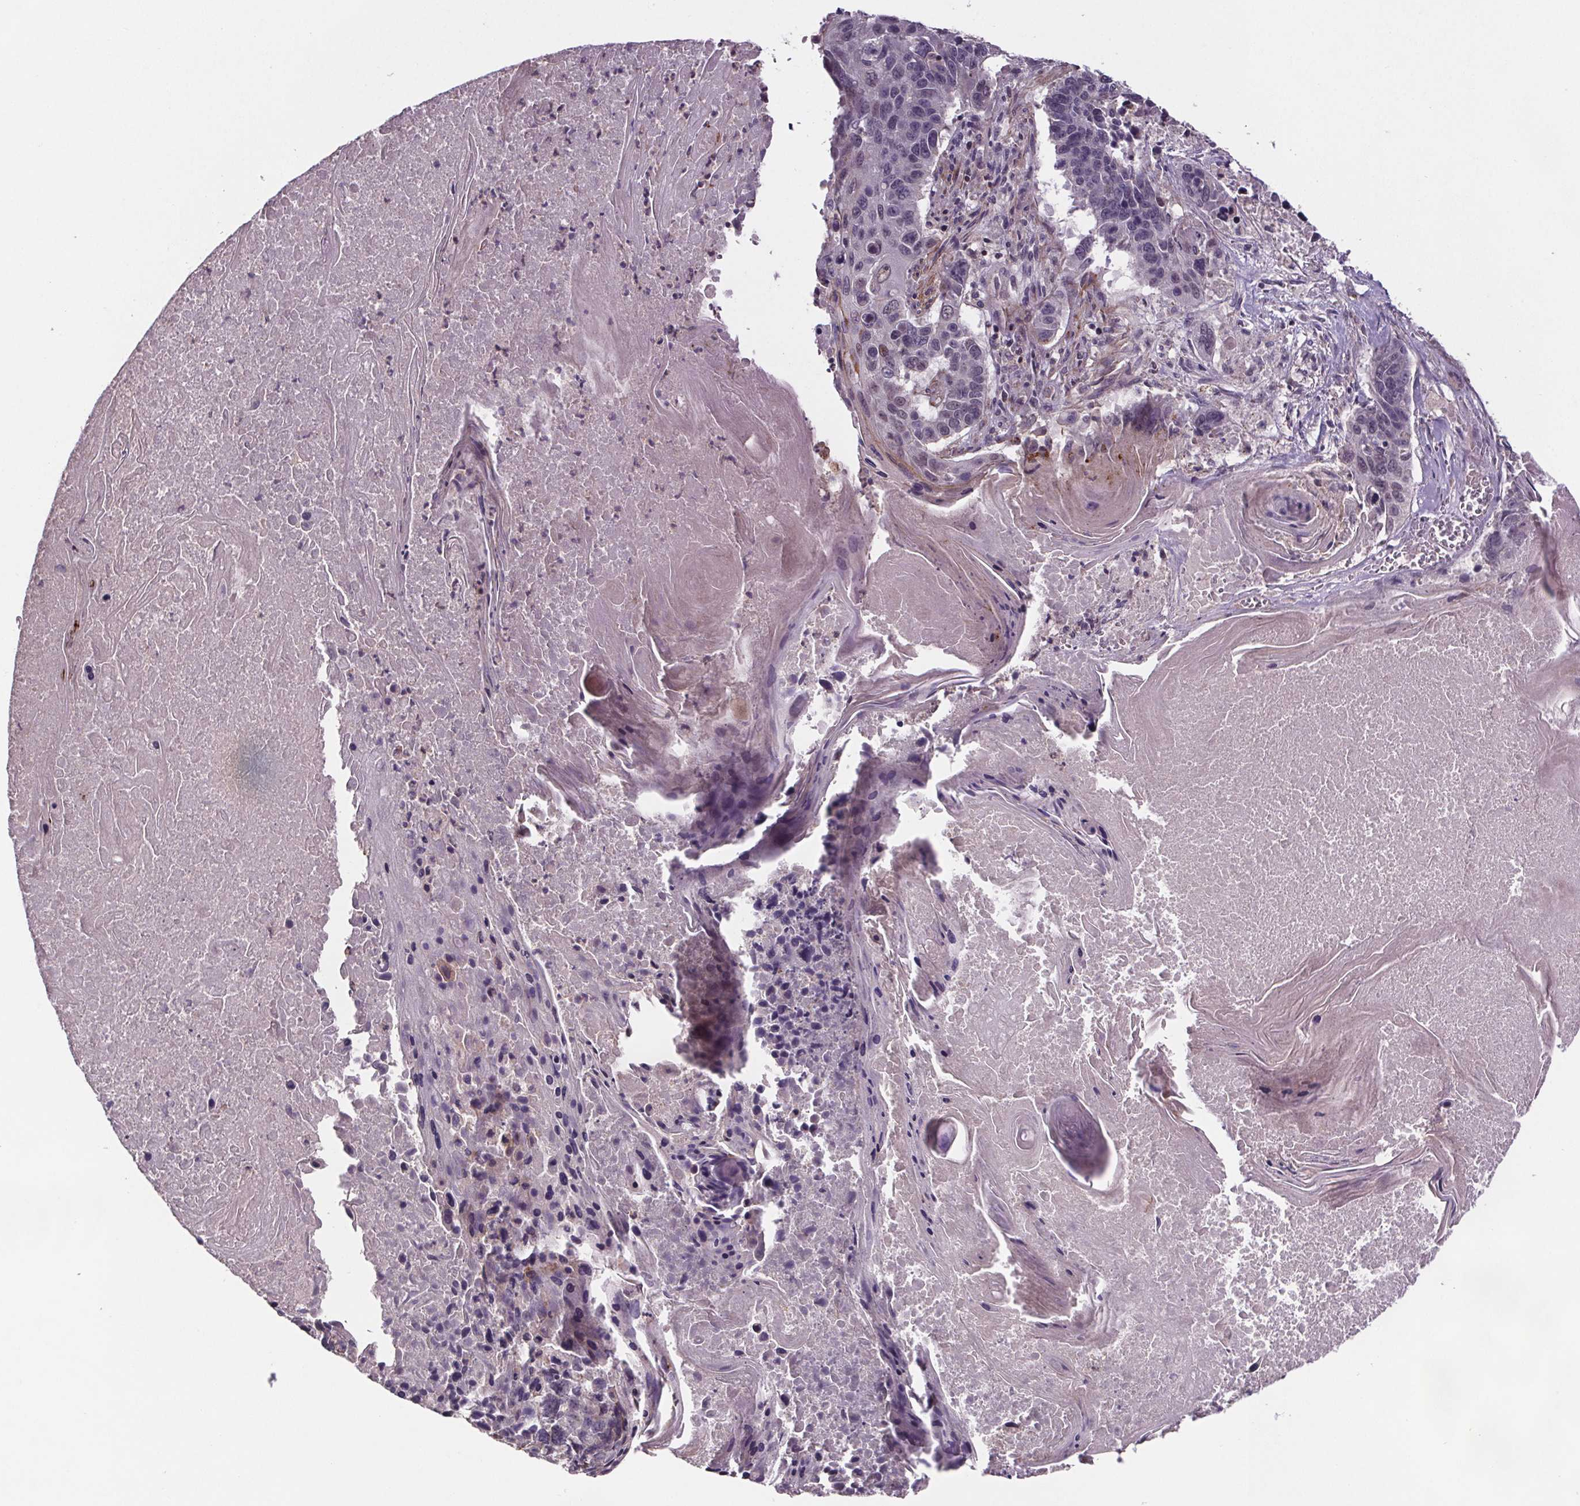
{"staining": {"intensity": "negative", "quantity": "none", "location": "none"}, "tissue": "lung cancer", "cell_type": "Tumor cells", "image_type": "cancer", "snomed": [{"axis": "morphology", "description": "Squamous cell carcinoma, NOS"}, {"axis": "topography", "description": "Lung"}], "caption": "Tumor cells show no significant positivity in lung cancer.", "gene": "CLN3", "patient": {"sex": "male", "age": 73}}